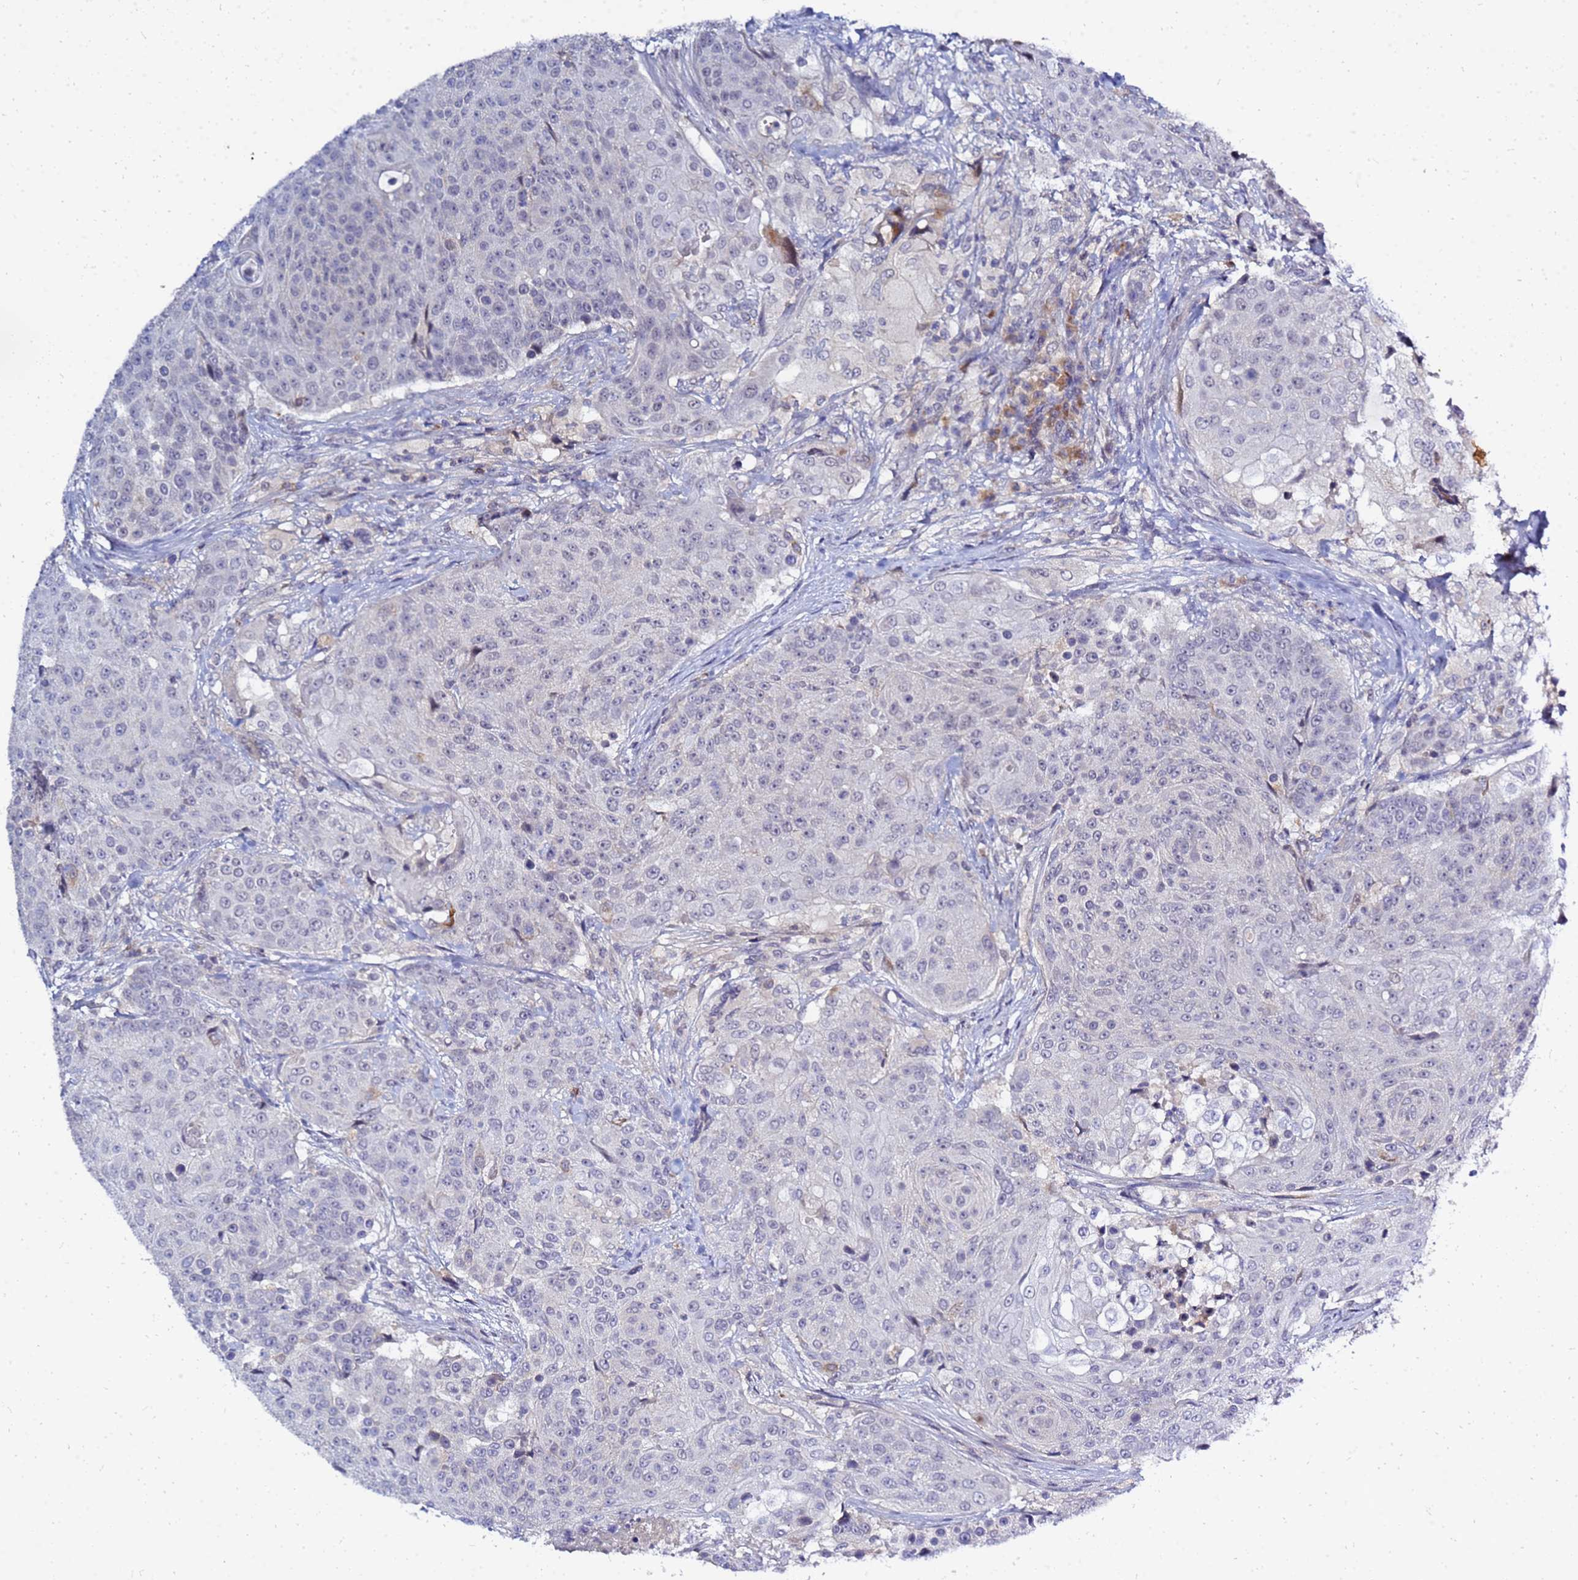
{"staining": {"intensity": "negative", "quantity": "none", "location": "none"}, "tissue": "urothelial cancer", "cell_type": "Tumor cells", "image_type": "cancer", "snomed": [{"axis": "morphology", "description": "Urothelial carcinoma, High grade"}, {"axis": "topography", "description": "Urinary bladder"}], "caption": "Immunohistochemistry image of human high-grade urothelial carcinoma stained for a protein (brown), which demonstrates no positivity in tumor cells. The staining was performed using DAB to visualize the protein expression in brown, while the nuclei were stained in blue with hematoxylin (Magnification: 20x).", "gene": "SRGAP3", "patient": {"sex": "female", "age": 63}}